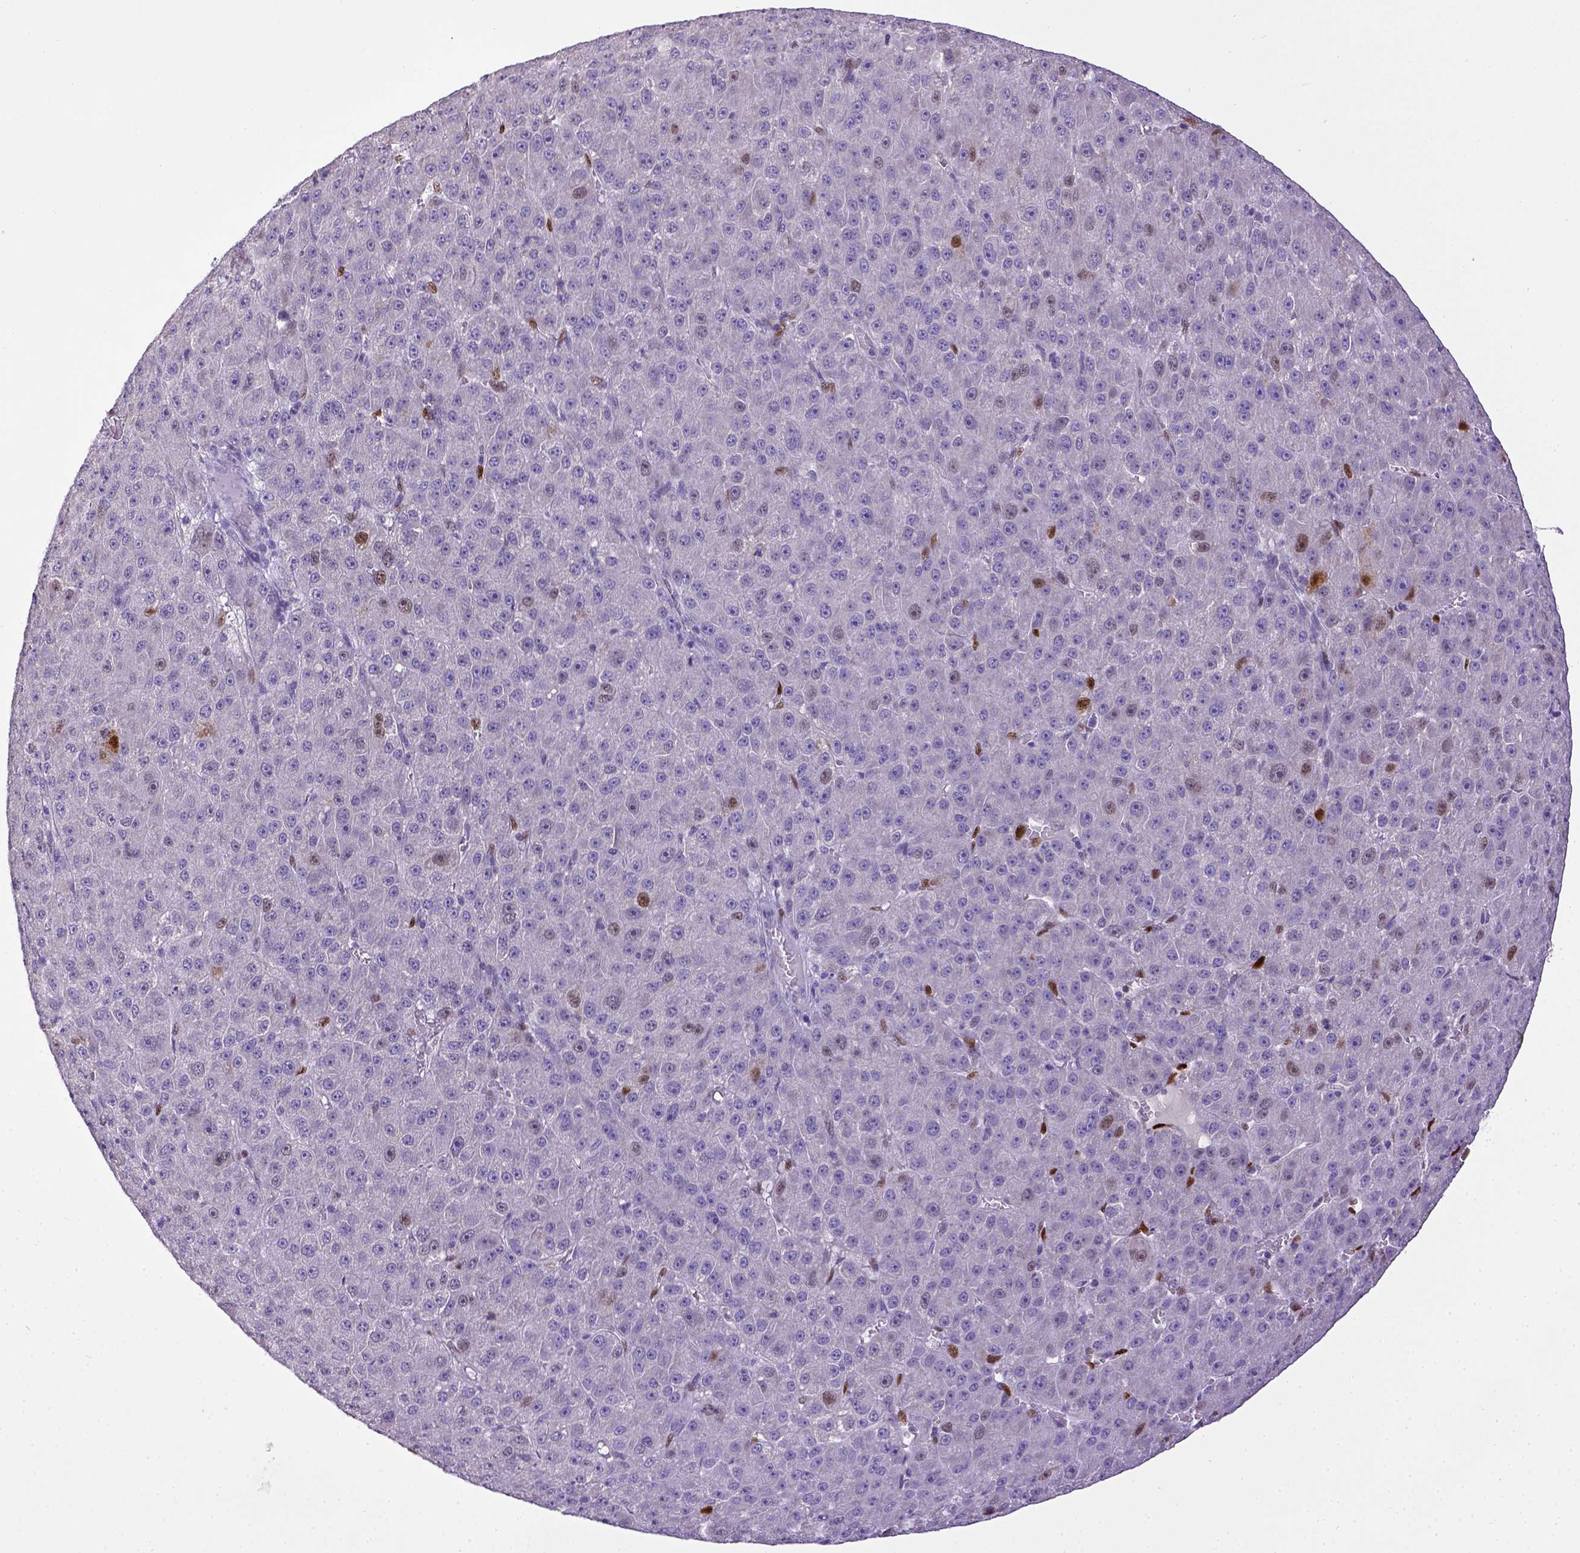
{"staining": {"intensity": "negative", "quantity": "none", "location": "none"}, "tissue": "liver cancer", "cell_type": "Tumor cells", "image_type": "cancer", "snomed": [{"axis": "morphology", "description": "Carcinoma, Hepatocellular, NOS"}, {"axis": "topography", "description": "Liver"}], "caption": "Immunohistochemistry of hepatocellular carcinoma (liver) shows no positivity in tumor cells.", "gene": "CDKN1A", "patient": {"sex": "male", "age": 67}}